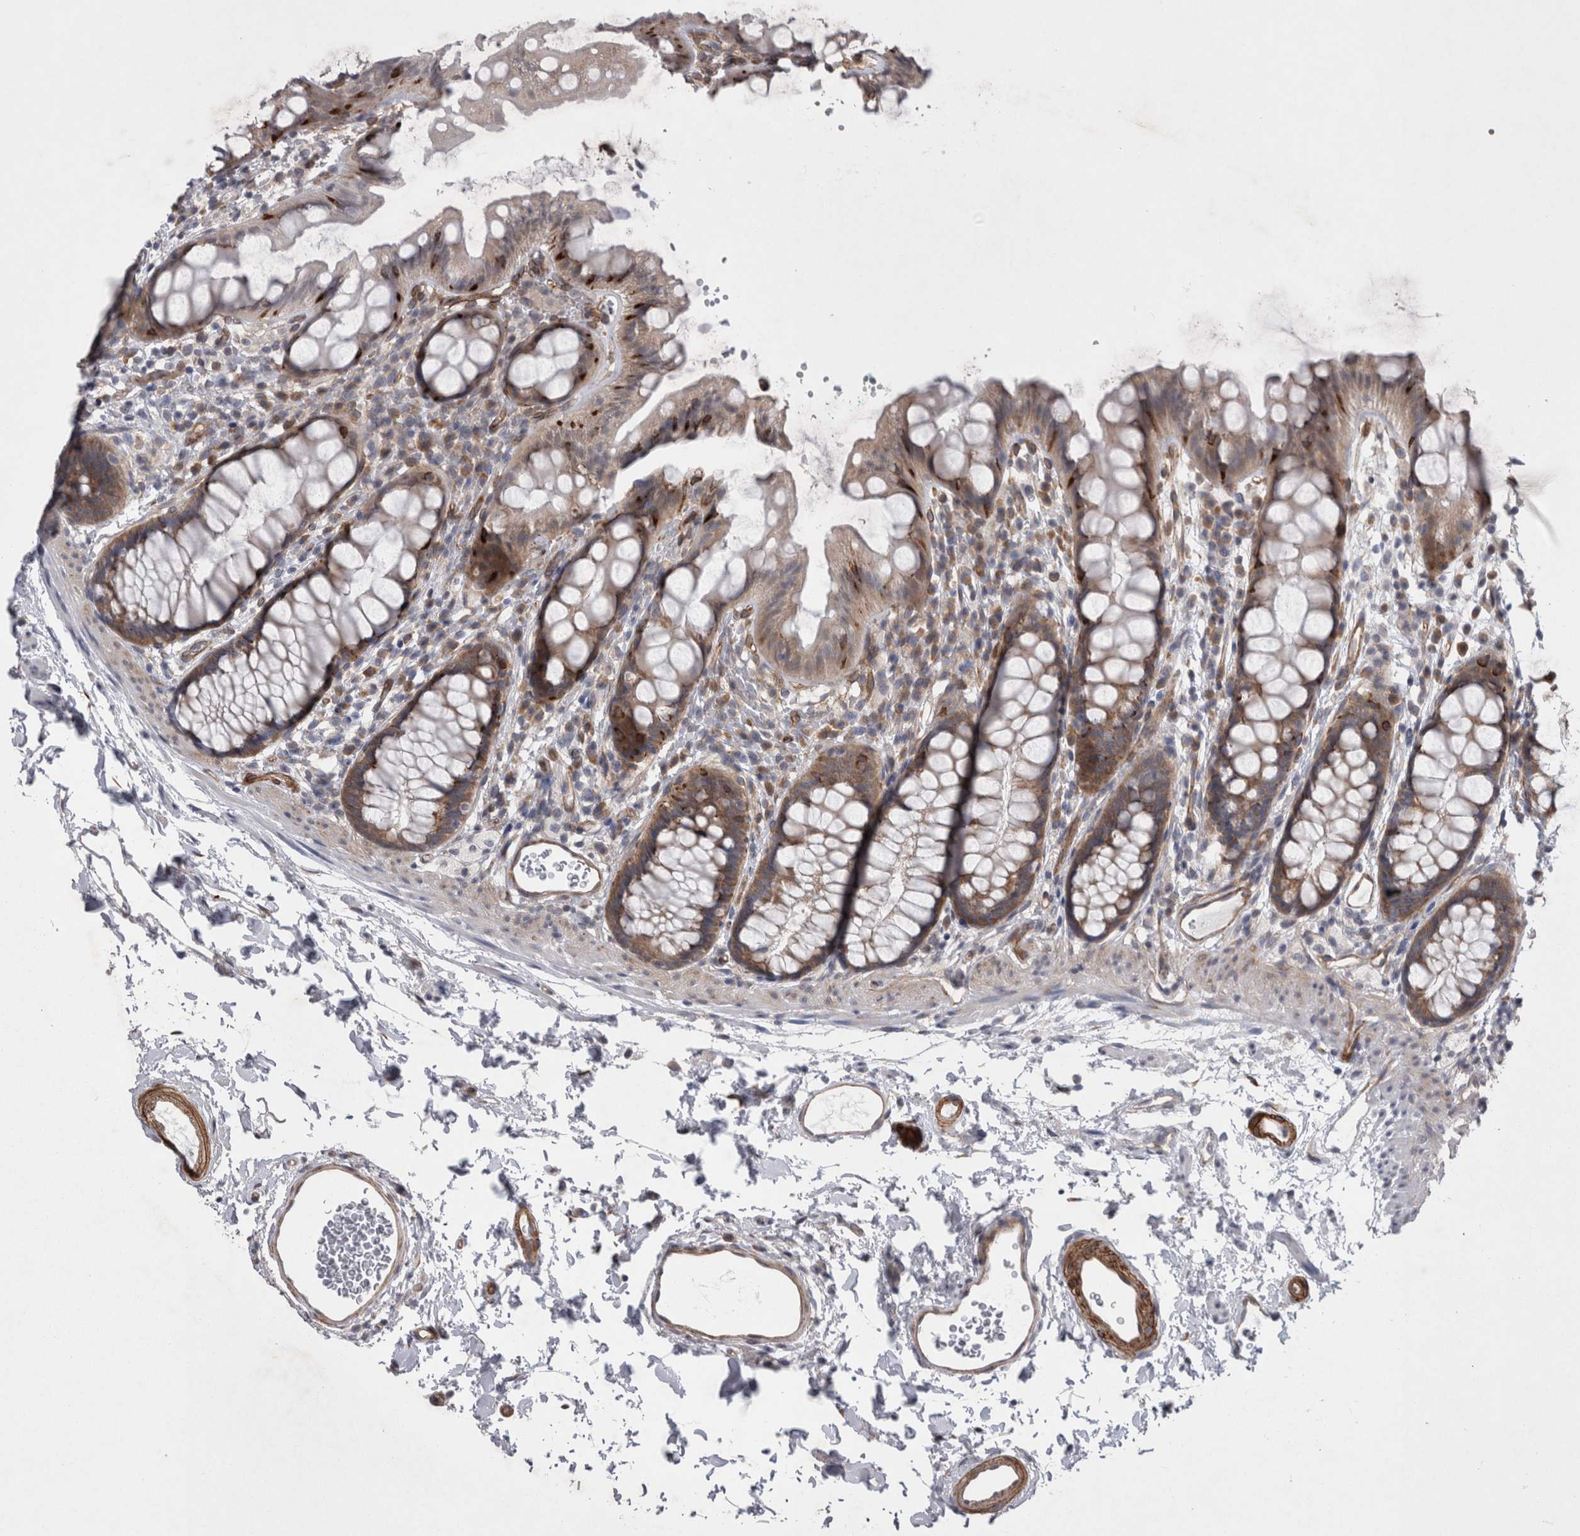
{"staining": {"intensity": "strong", "quantity": "<25%", "location": "cytoplasmic/membranous"}, "tissue": "rectum", "cell_type": "Glandular cells", "image_type": "normal", "snomed": [{"axis": "morphology", "description": "Normal tissue, NOS"}, {"axis": "topography", "description": "Rectum"}], "caption": "A micrograph of human rectum stained for a protein reveals strong cytoplasmic/membranous brown staining in glandular cells. Immunohistochemistry stains the protein of interest in brown and the nuclei are stained blue.", "gene": "DDX6", "patient": {"sex": "female", "age": 65}}